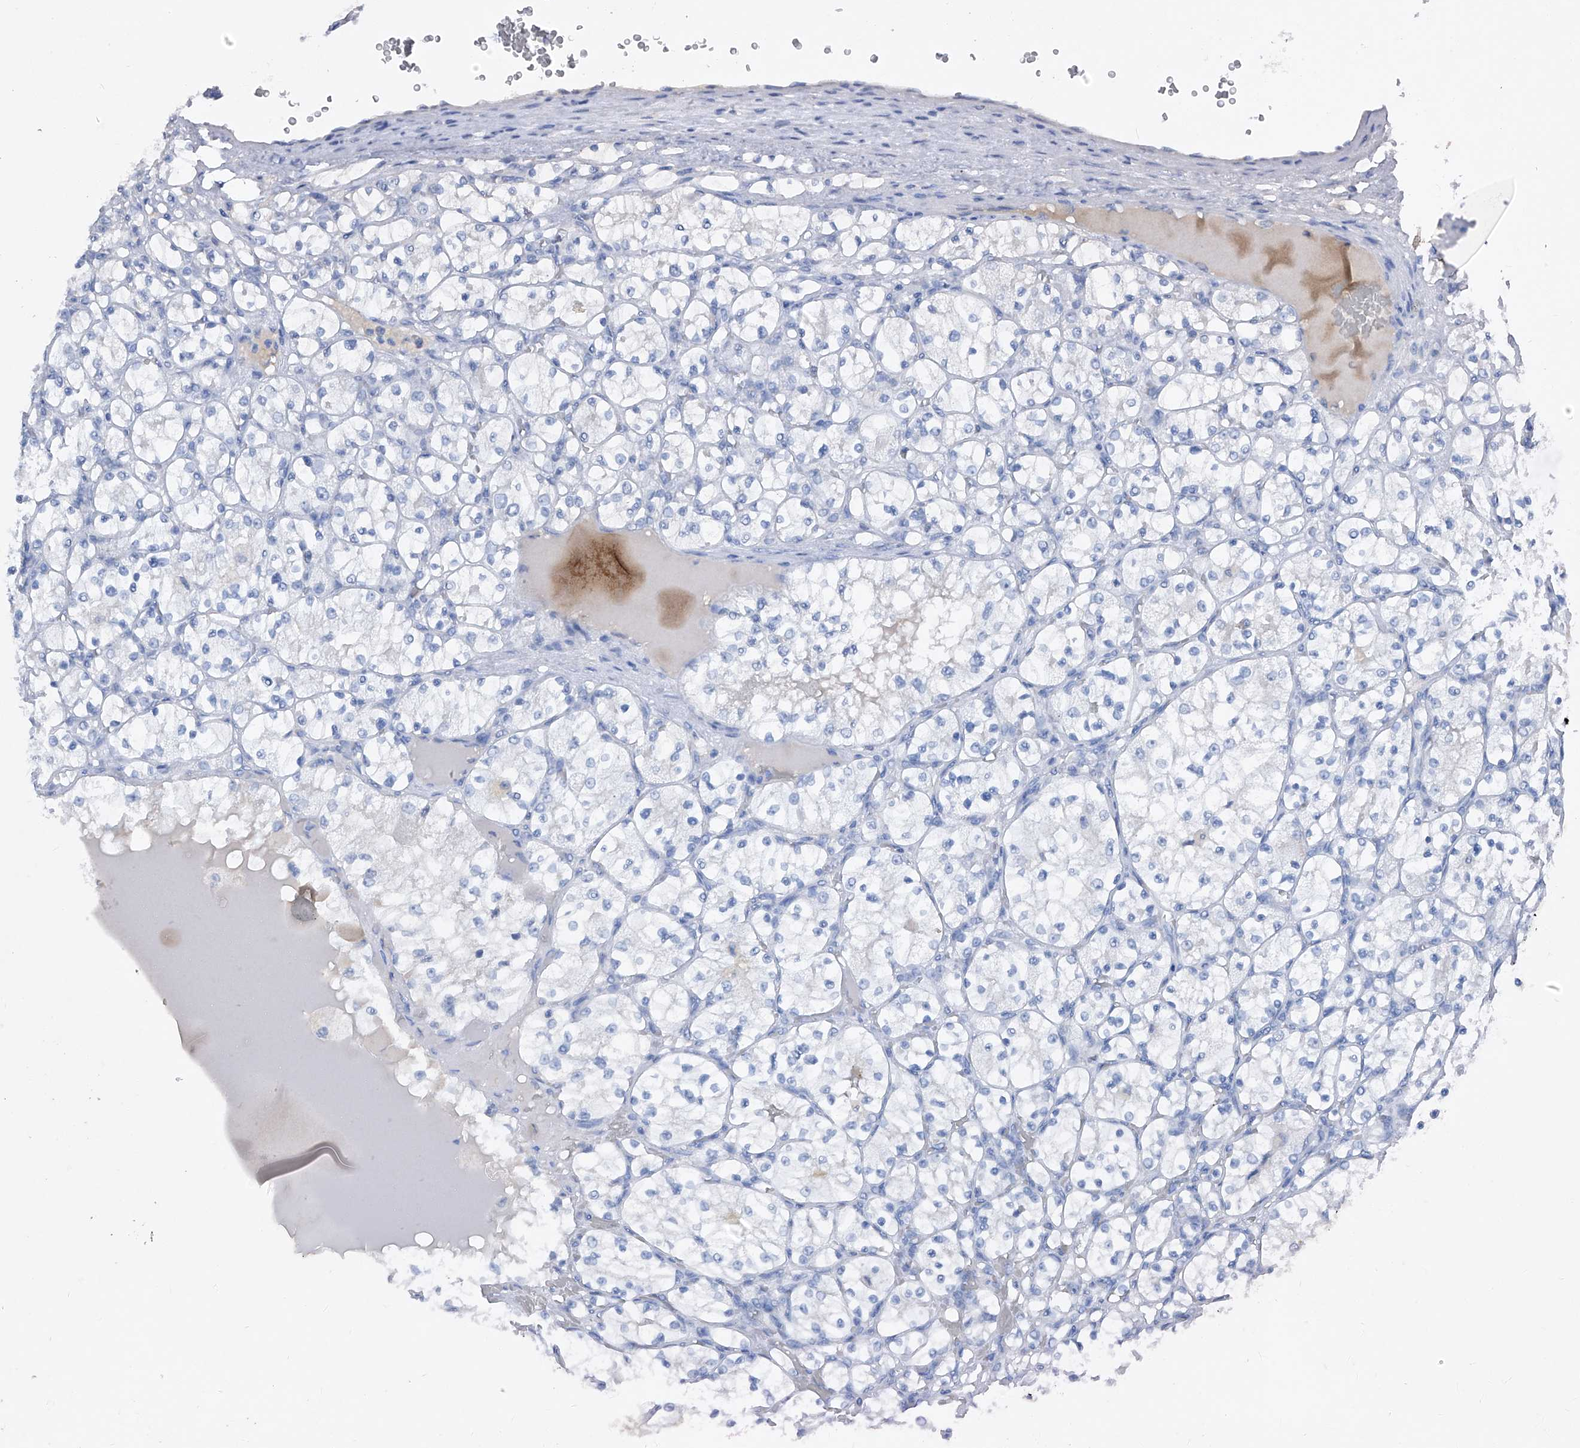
{"staining": {"intensity": "negative", "quantity": "none", "location": "none"}, "tissue": "renal cancer", "cell_type": "Tumor cells", "image_type": "cancer", "snomed": [{"axis": "morphology", "description": "Adenocarcinoma, NOS"}, {"axis": "topography", "description": "Kidney"}], "caption": "Adenocarcinoma (renal) stained for a protein using immunohistochemistry exhibits no staining tumor cells.", "gene": "PCSK5", "patient": {"sex": "female", "age": 69}}